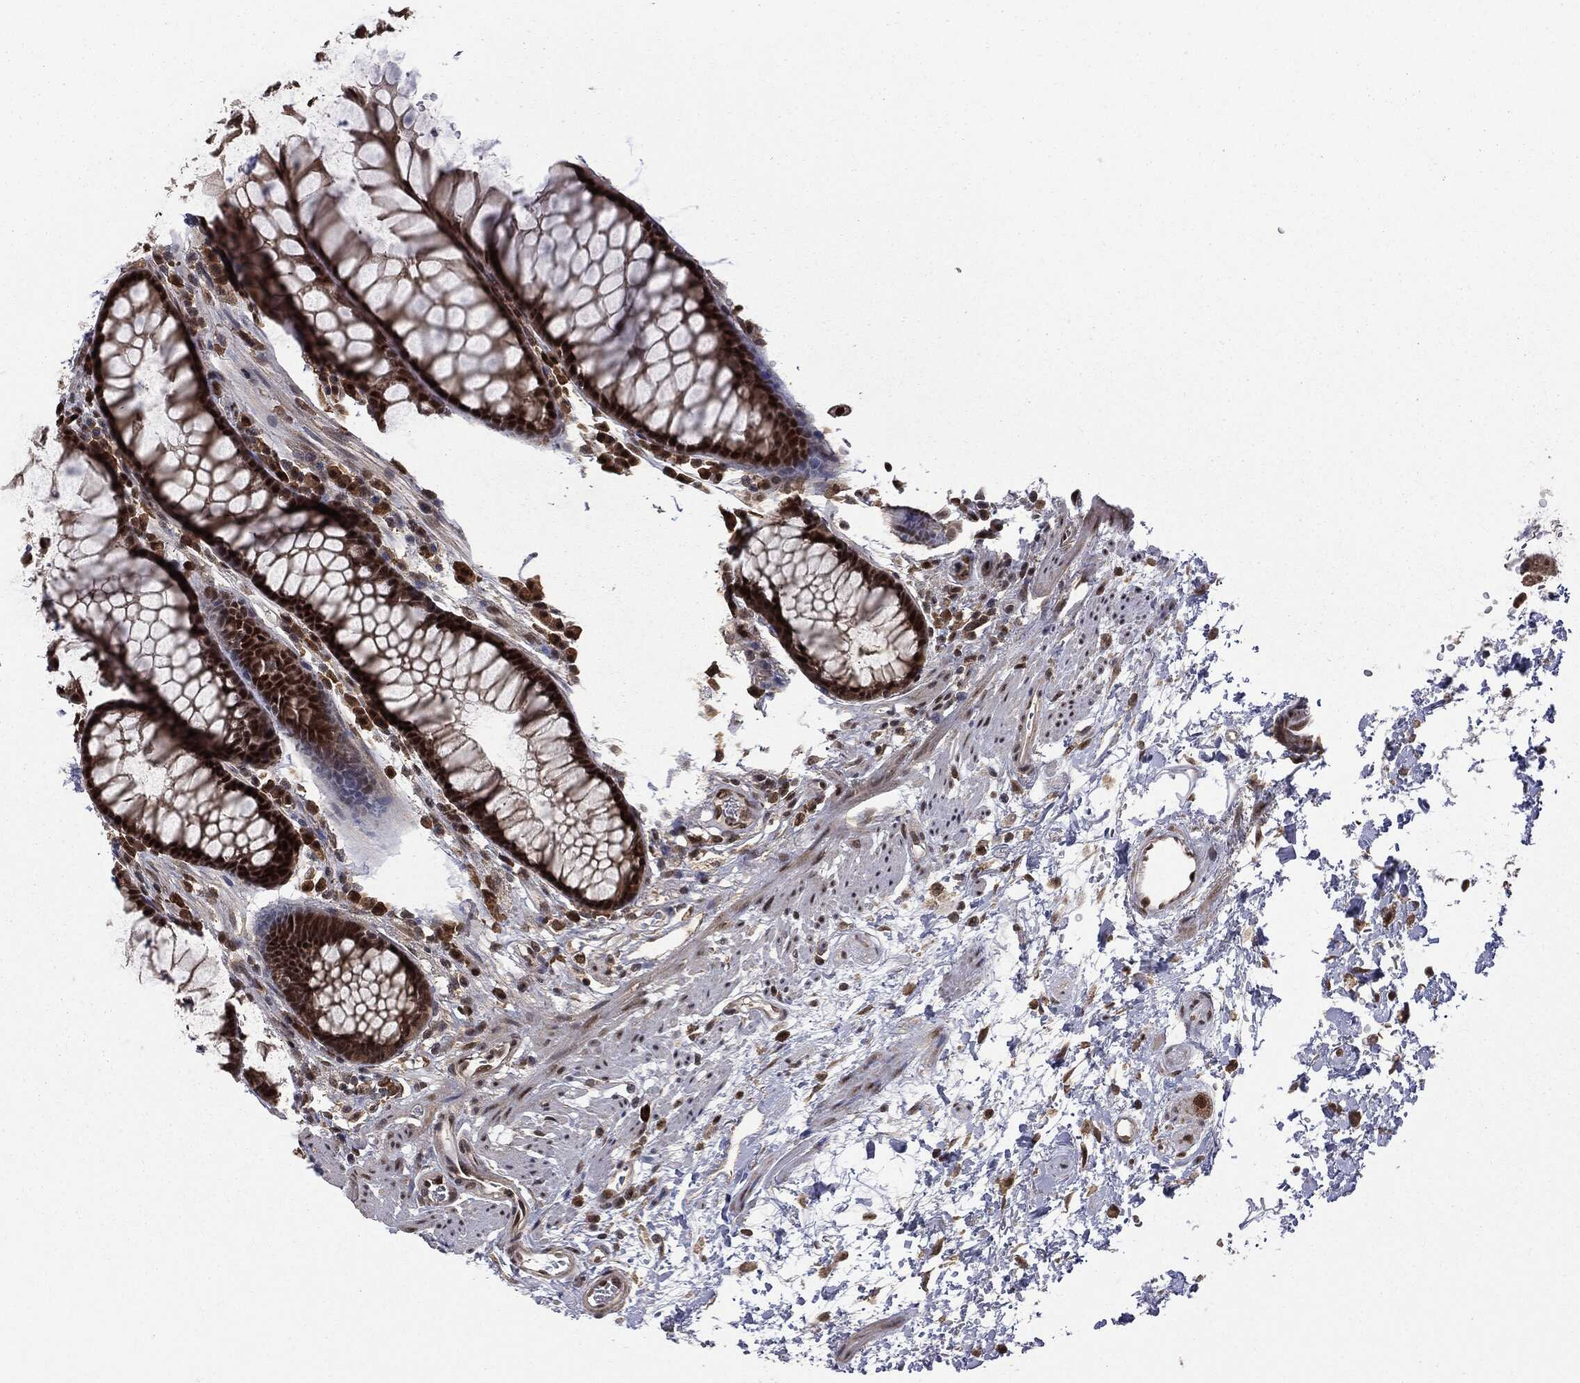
{"staining": {"intensity": "strong", "quantity": ">75%", "location": "nuclear"}, "tissue": "rectum", "cell_type": "Glandular cells", "image_type": "normal", "snomed": [{"axis": "morphology", "description": "Normal tissue, NOS"}, {"axis": "topography", "description": "Rectum"}], "caption": "This is a photomicrograph of IHC staining of benign rectum, which shows strong expression in the nuclear of glandular cells.", "gene": "JMJD6", "patient": {"sex": "female", "age": 68}}